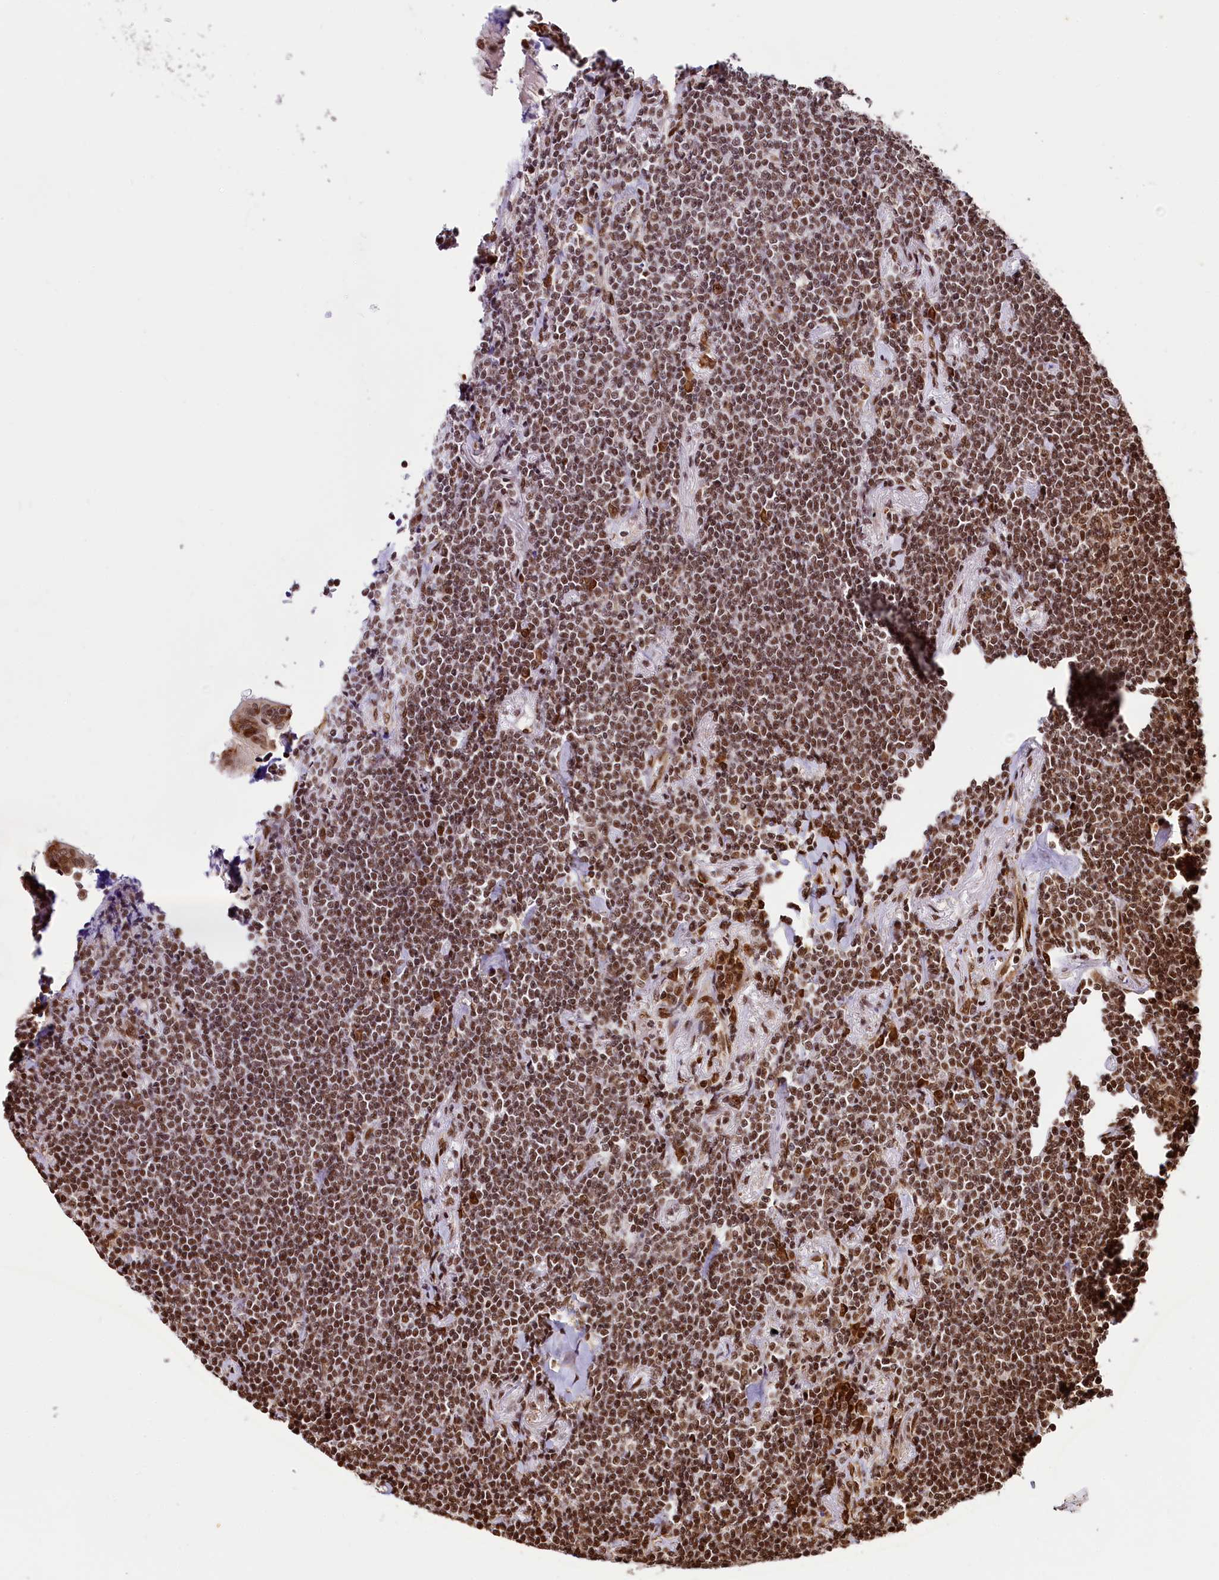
{"staining": {"intensity": "moderate", "quantity": ">75%", "location": "nuclear"}, "tissue": "lymphoma", "cell_type": "Tumor cells", "image_type": "cancer", "snomed": [{"axis": "morphology", "description": "Malignant lymphoma, non-Hodgkin's type, Low grade"}, {"axis": "topography", "description": "Lung"}], "caption": "High-magnification brightfield microscopy of lymphoma stained with DAB (3,3'-diaminobenzidine) (brown) and counterstained with hematoxylin (blue). tumor cells exhibit moderate nuclear staining is identified in approximately>75% of cells.", "gene": "PDS5B", "patient": {"sex": "female", "age": 71}}